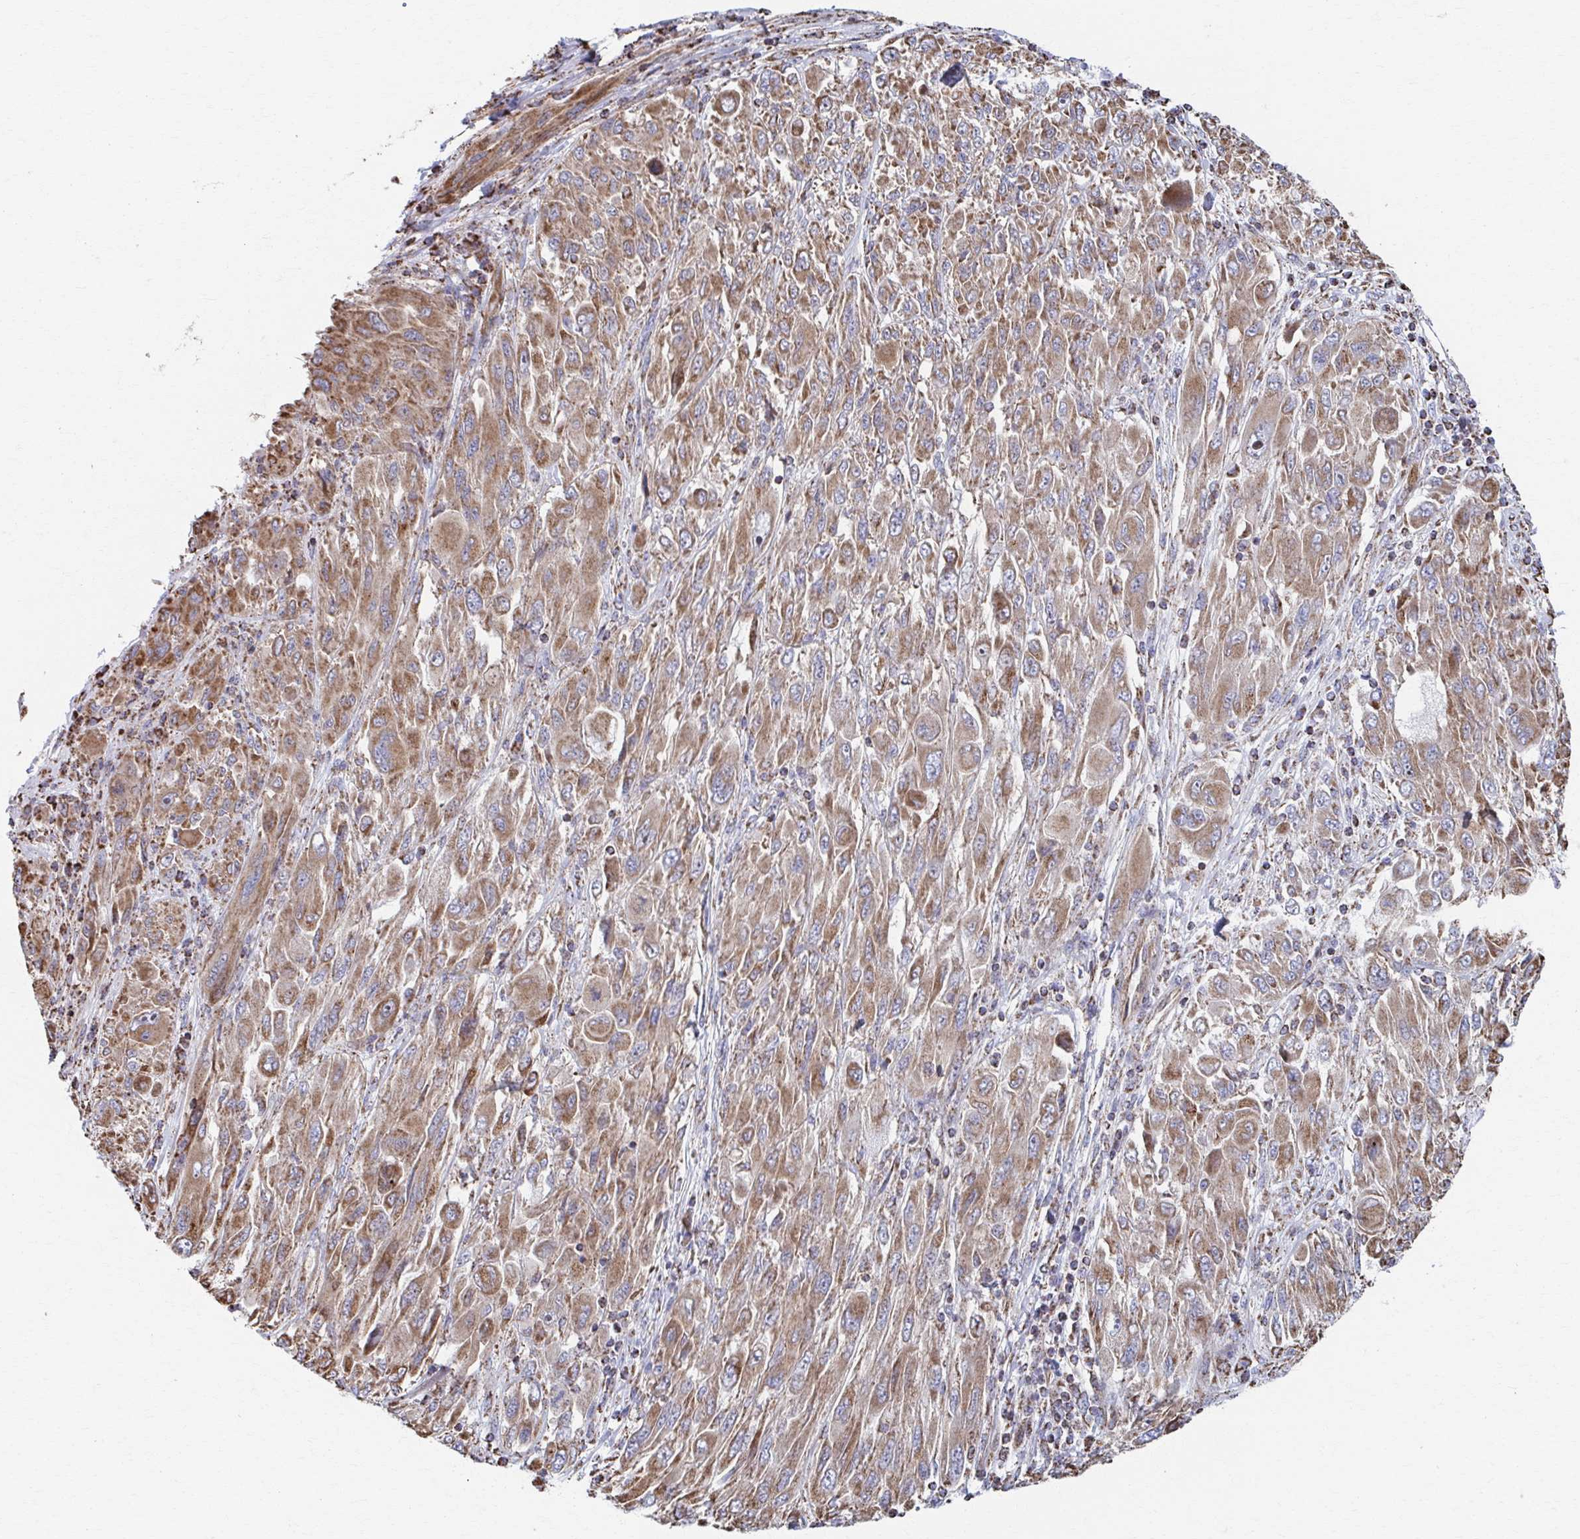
{"staining": {"intensity": "moderate", "quantity": ">75%", "location": "cytoplasmic/membranous"}, "tissue": "melanoma", "cell_type": "Tumor cells", "image_type": "cancer", "snomed": [{"axis": "morphology", "description": "Malignant melanoma, NOS"}, {"axis": "topography", "description": "Skin"}], "caption": "Malignant melanoma stained with a brown dye displays moderate cytoplasmic/membranous positive expression in about >75% of tumor cells.", "gene": "SAT1", "patient": {"sex": "female", "age": 91}}